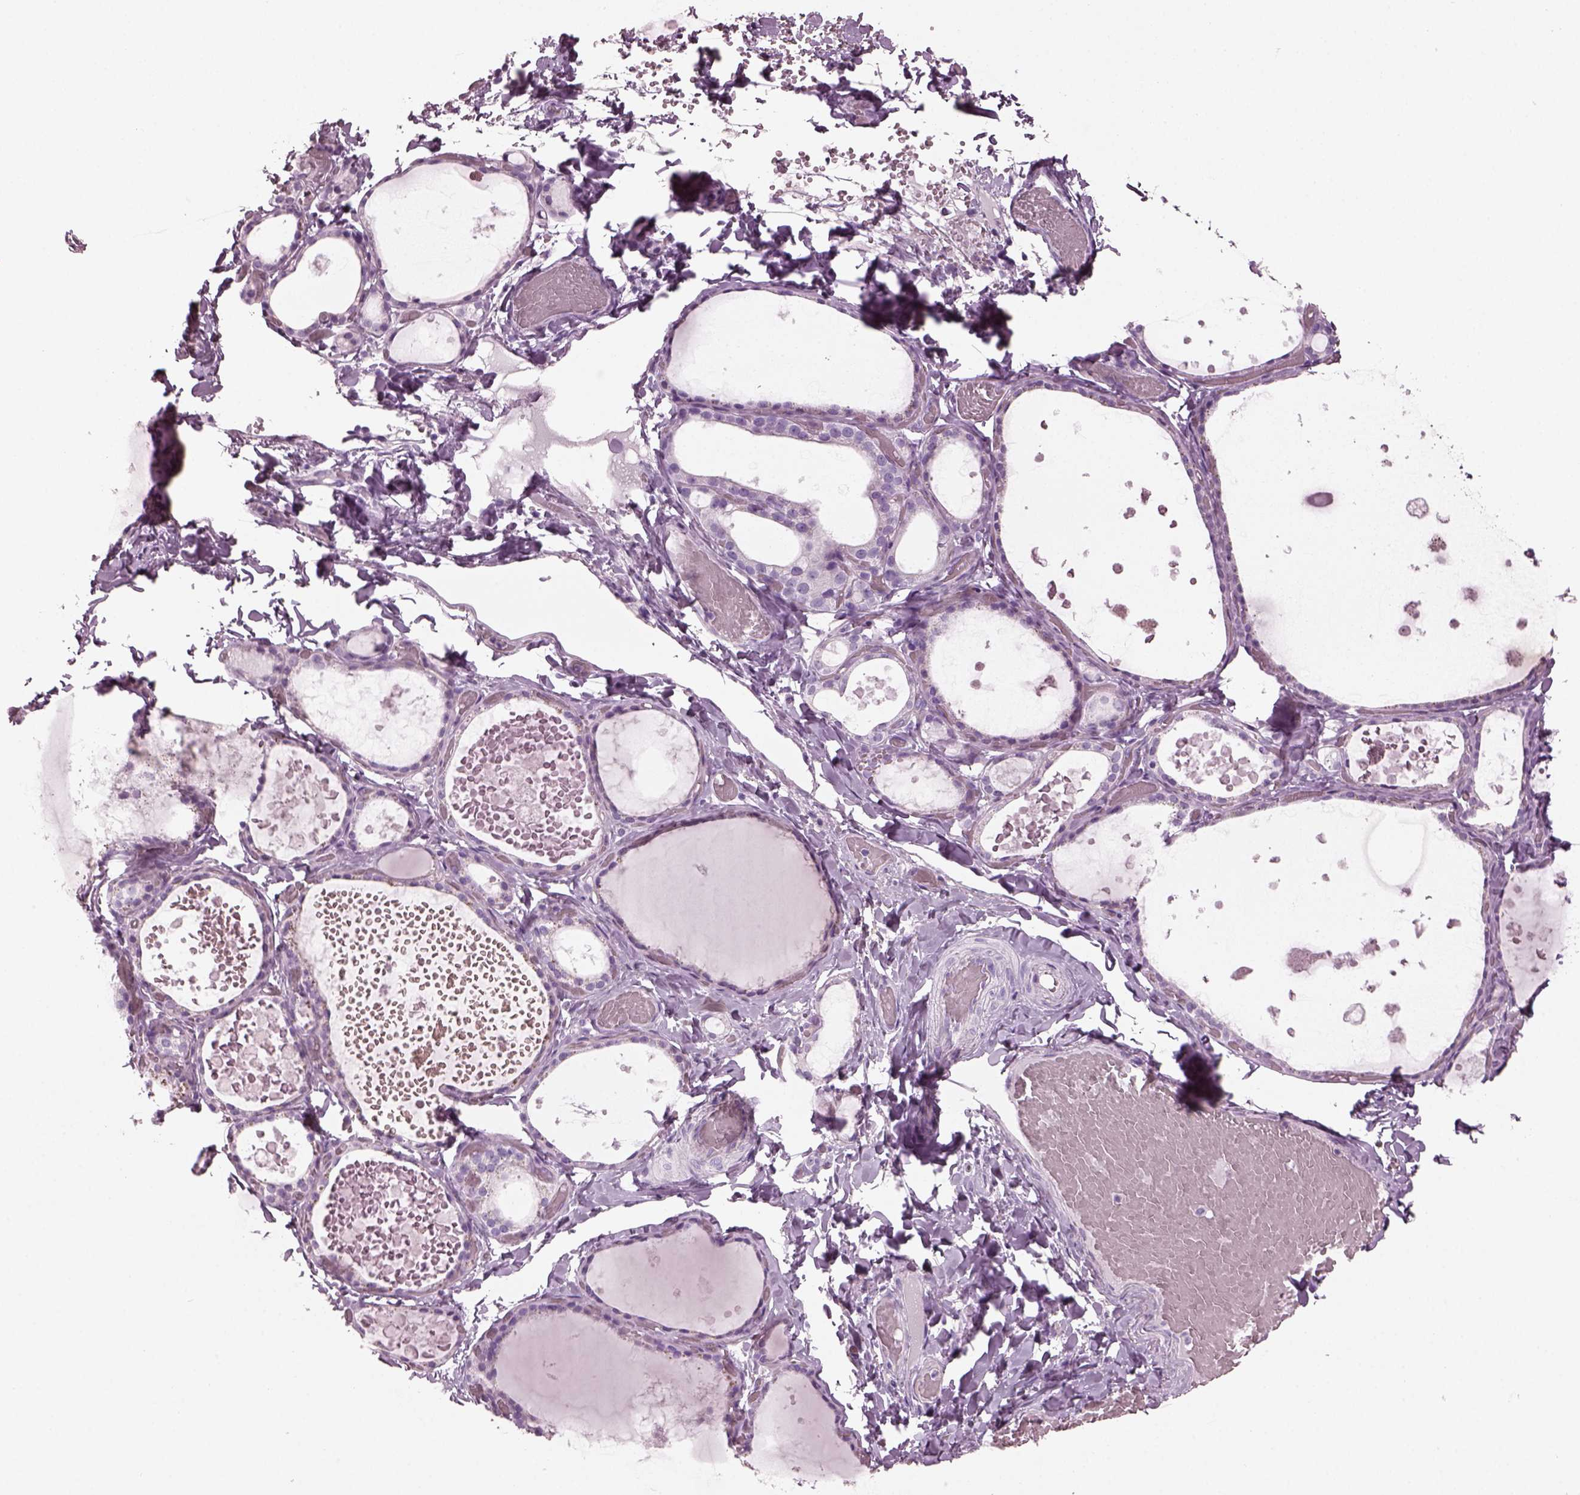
{"staining": {"intensity": "negative", "quantity": "none", "location": "none"}, "tissue": "thyroid gland", "cell_type": "Glandular cells", "image_type": "normal", "snomed": [{"axis": "morphology", "description": "Normal tissue, NOS"}, {"axis": "topography", "description": "Thyroid gland"}], "caption": "A high-resolution image shows immunohistochemistry staining of benign thyroid gland, which reveals no significant staining in glandular cells. (Brightfield microscopy of DAB immunohistochemistry at high magnification).", "gene": "PDC", "patient": {"sex": "female", "age": 56}}